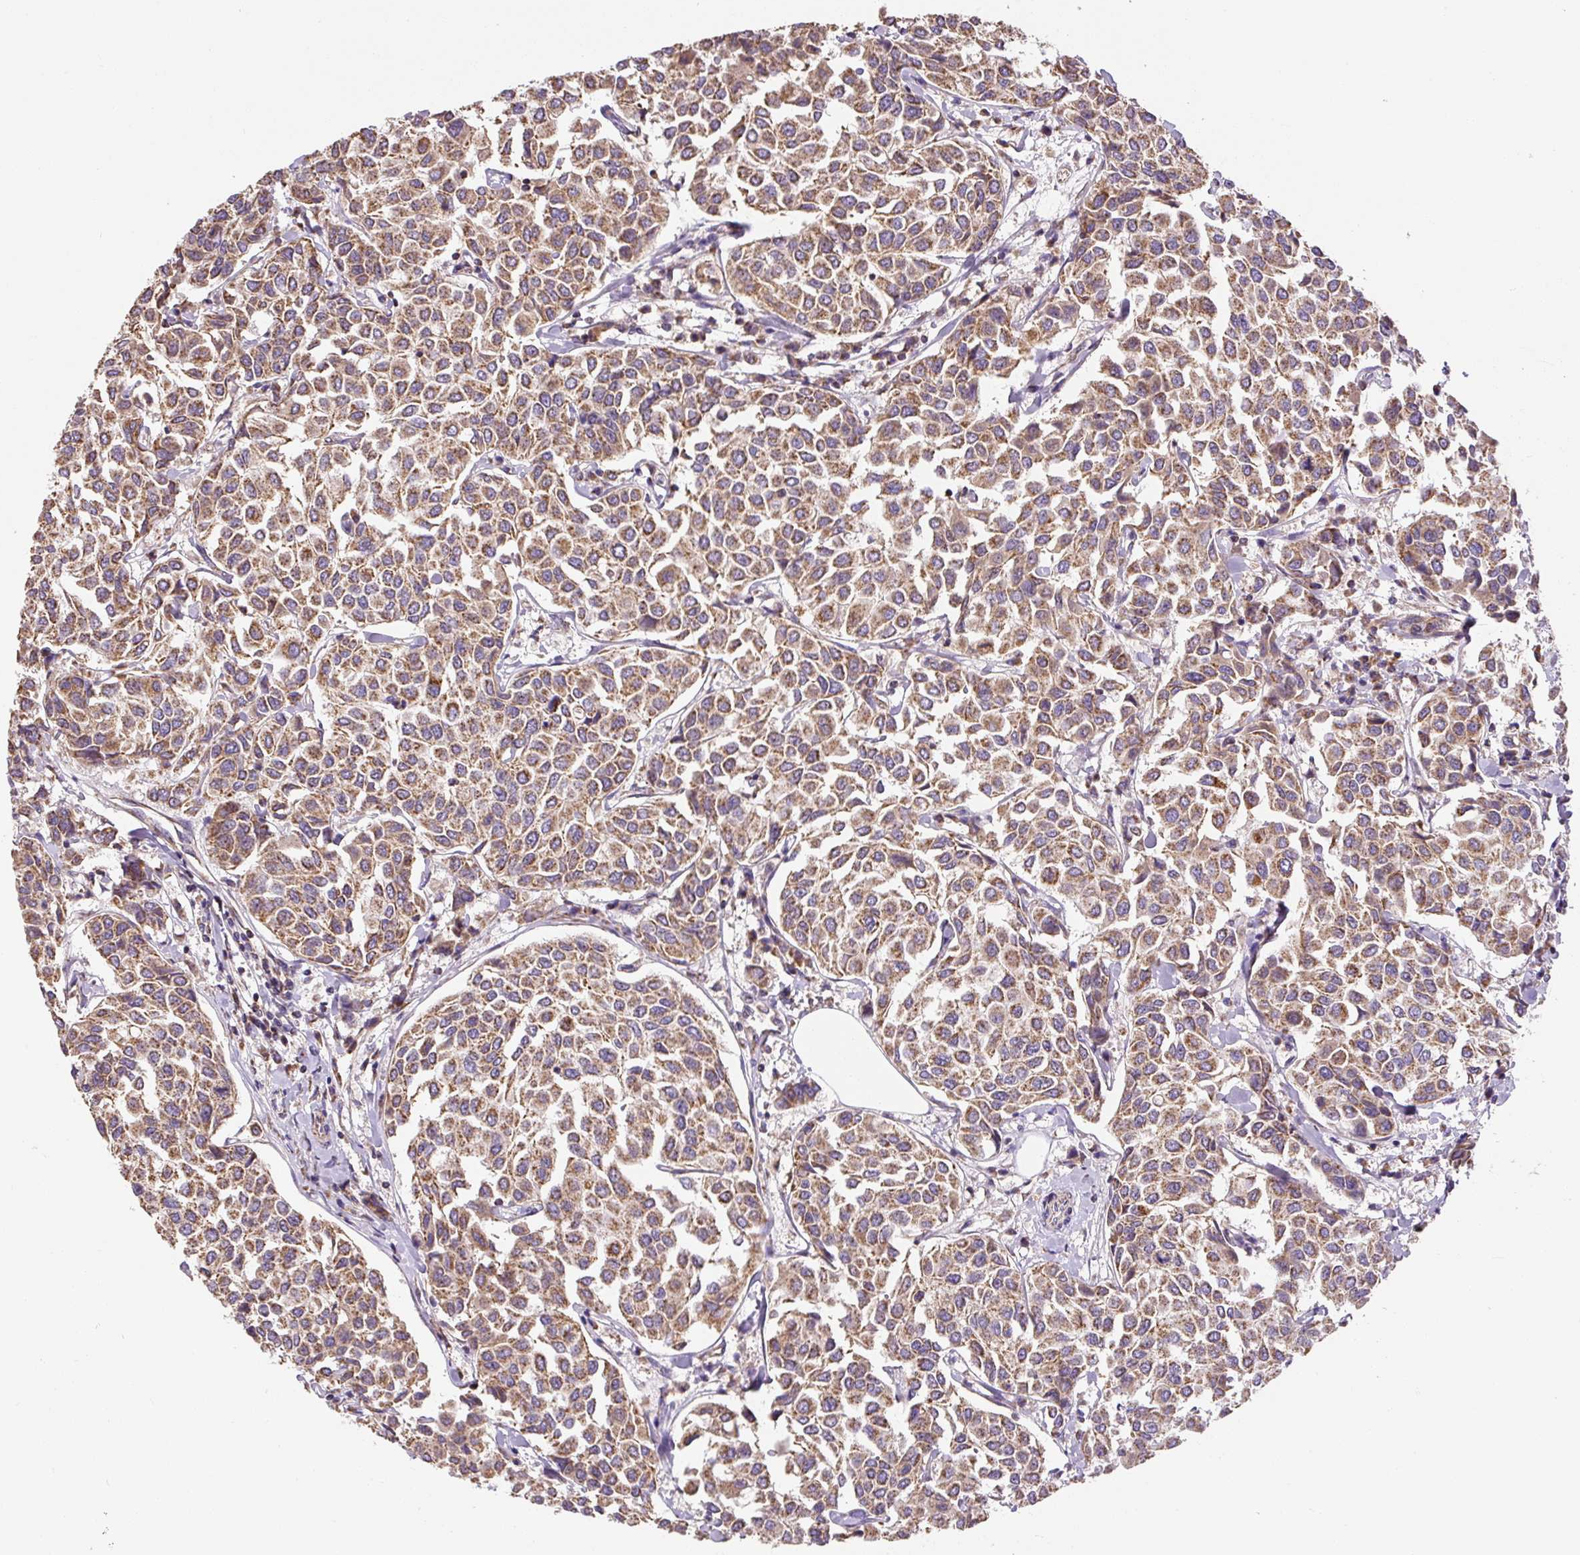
{"staining": {"intensity": "moderate", "quantity": ">75%", "location": "cytoplasmic/membranous"}, "tissue": "breast cancer", "cell_type": "Tumor cells", "image_type": "cancer", "snomed": [{"axis": "morphology", "description": "Duct carcinoma"}, {"axis": "topography", "description": "Breast"}], "caption": "Immunohistochemical staining of breast intraductal carcinoma reveals medium levels of moderate cytoplasmic/membranous staining in approximately >75% of tumor cells.", "gene": "MFSD9", "patient": {"sex": "female", "age": 55}}